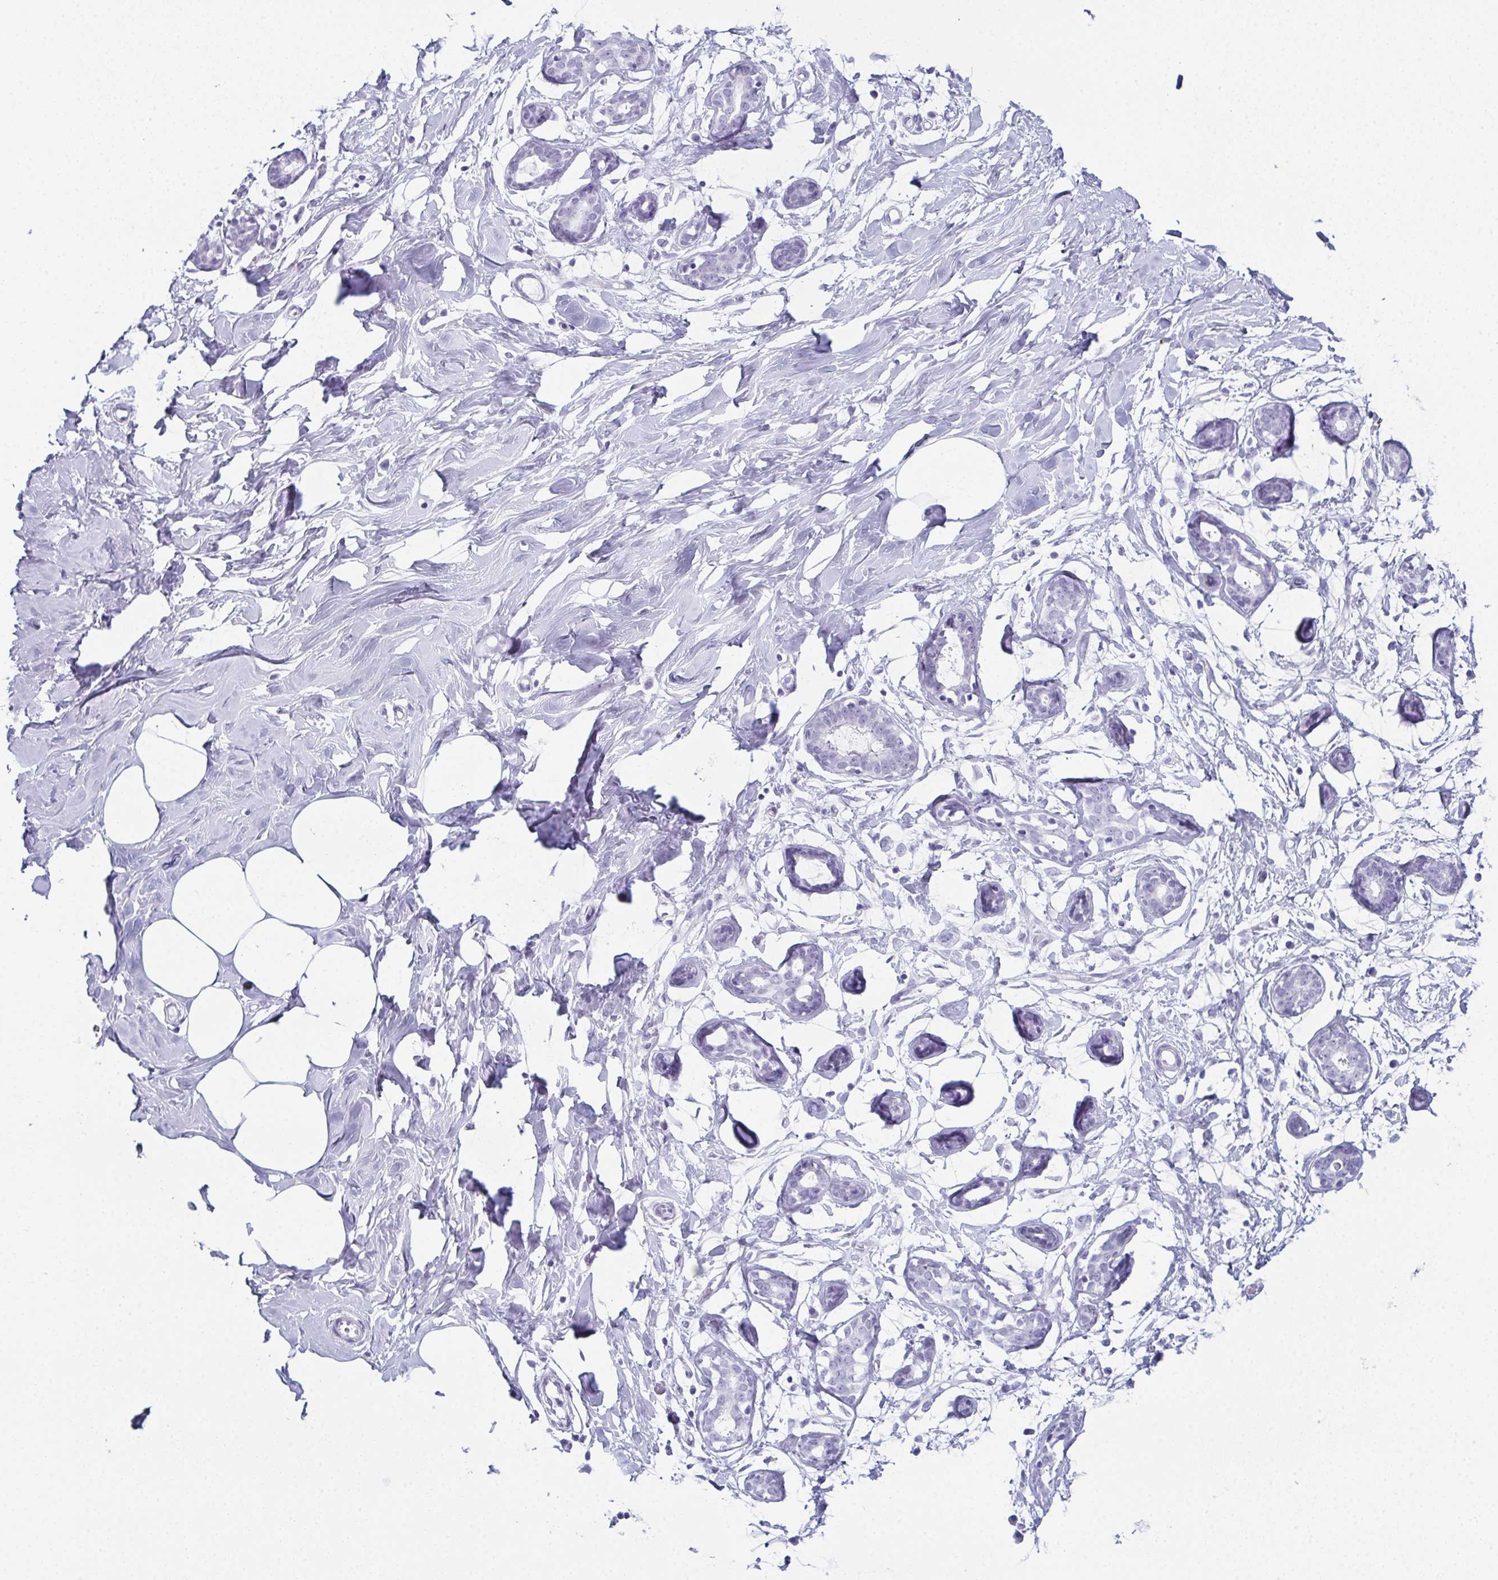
{"staining": {"intensity": "negative", "quantity": "none", "location": "none"}, "tissue": "breast", "cell_type": "Adipocytes", "image_type": "normal", "snomed": [{"axis": "morphology", "description": "Normal tissue, NOS"}, {"axis": "topography", "description": "Breast"}], "caption": "This micrograph is of benign breast stained with immunohistochemistry to label a protein in brown with the nuclei are counter-stained blue. There is no expression in adipocytes. The staining was performed using DAB to visualize the protein expression in brown, while the nuclei were stained in blue with hematoxylin (Magnification: 20x).", "gene": "ENKUR", "patient": {"sex": "female", "age": 27}}